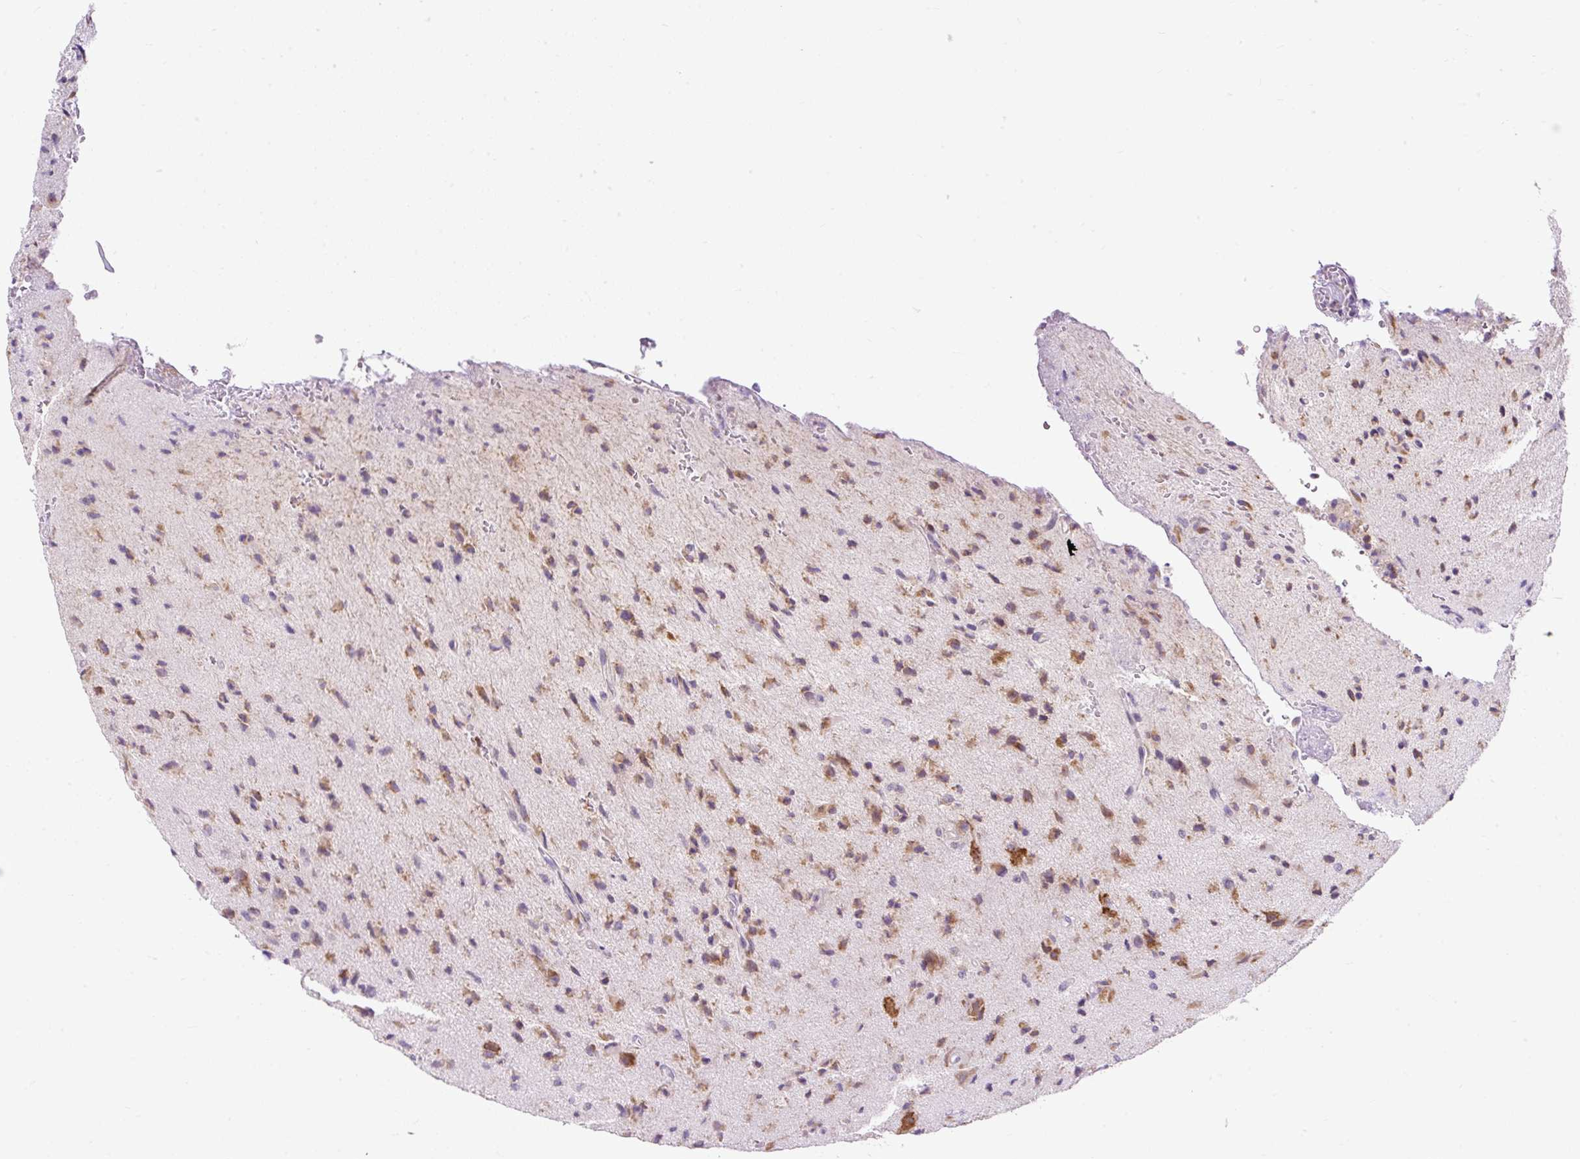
{"staining": {"intensity": "moderate", "quantity": "25%-75%", "location": "cytoplasmic/membranous"}, "tissue": "glioma", "cell_type": "Tumor cells", "image_type": "cancer", "snomed": [{"axis": "morphology", "description": "Glioma, malignant, High grade"}, {"axis": "topography", "description": "Brain"}], "caption": "Tumor cells exhibit medium levels of moderate cytoplasmic/membranous staining in approximately 25%-75% of cells in human glioma. (IHC, brightfield microscopy, high magnification).", "gene": "FMC1", "patient": {"sex": "male", "age": 36}}